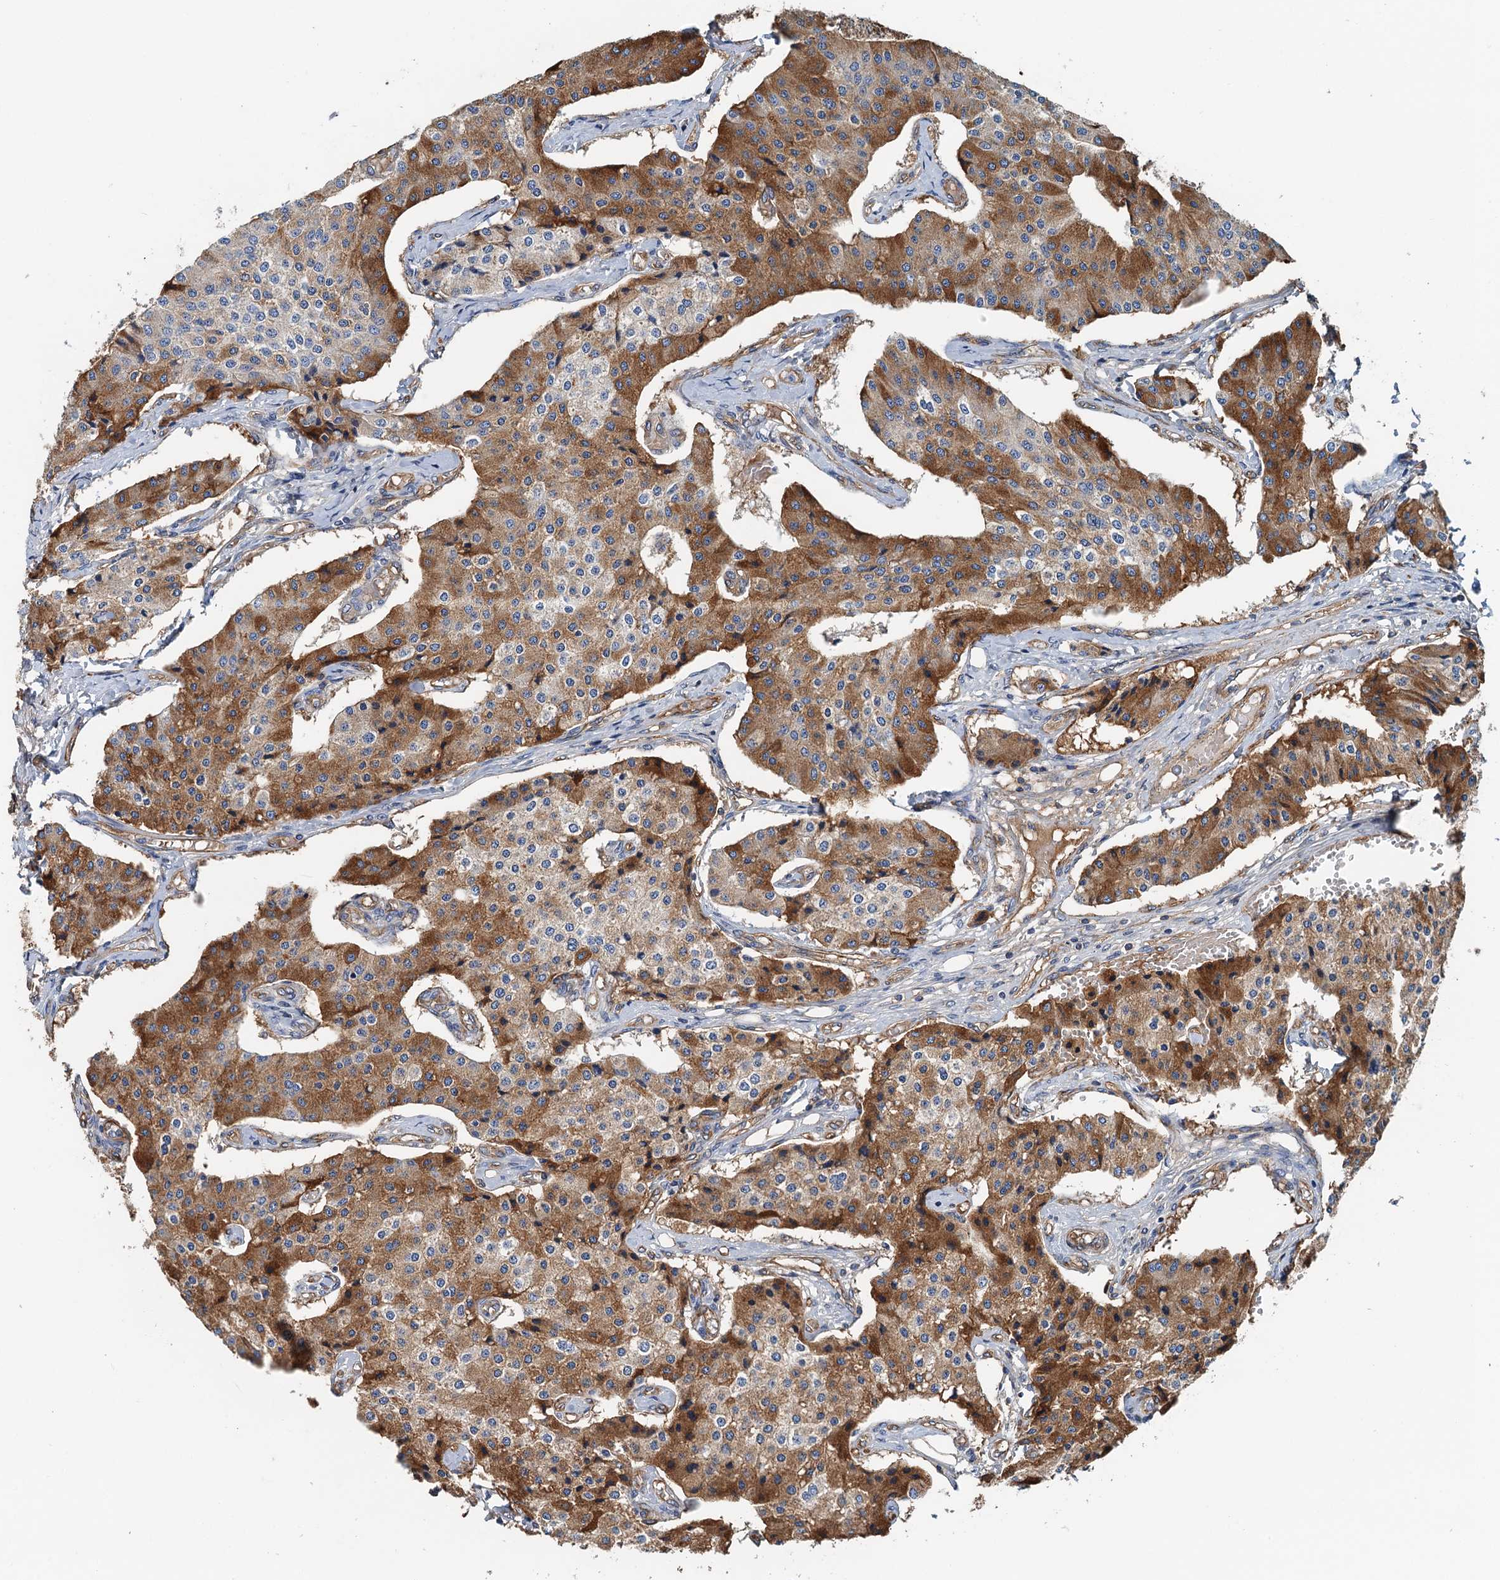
{"staining": {"intensity": "strong", "quantity": "25%-75%", "location": "cytoplasmic/membranous"}, "tissue": "carcinoid", "cell_type": "Tumor cells", "image_type": "cancer", "snomed": [{"axis": "morphology", "description": "Carcinoid, malignant, NOS"}, {"axis": "topography", "description": "Colon"}], "caption": "A brown stain labels strong cytoplasmic/membranous staining of a protein in human carcinoid (malignant) tumor cells. (DAB IHC with brightfield microscopy, high magnification).", "gene": "ROGDI", "patient": {"sex": "female", "age": 52}}